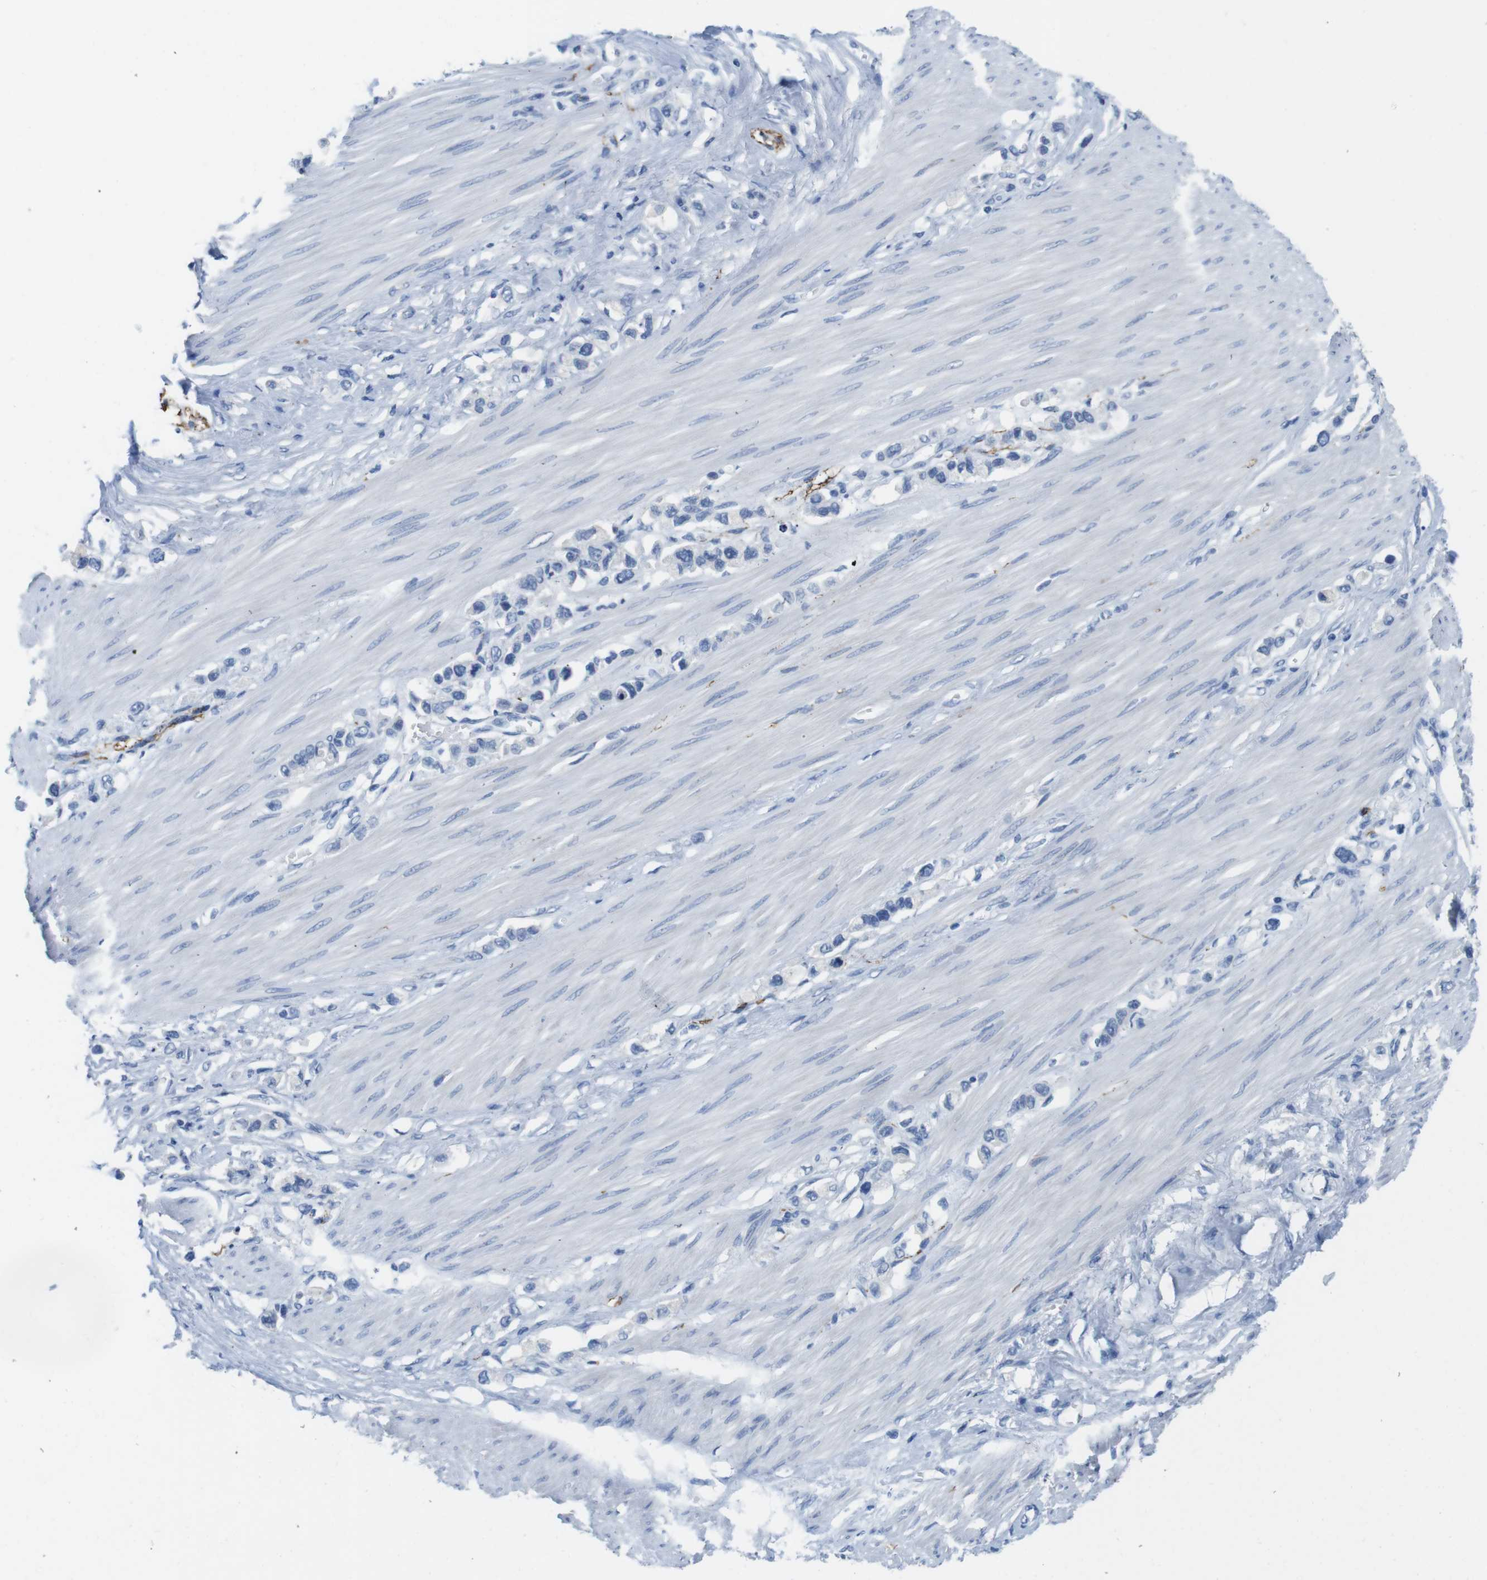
{"staining": {"intensity": "negative", "quantity": "none", "location": "none"}, "tissue": "stomach cancer", "cell_type": "Tumor cells", "image_type": "cancer", "snomed": [{"axis": "morphology", "description": "Adenocarcinoma, NOS"}, {"axis": "topography", "description": "Stomach"}], "caption": "Immunohistochemistry photomicrograph of human adenocarcinoma (stomach) stained for a protein (brown), which reveals no positivity in tumor cells. (Stains: DAB (3,3'-diaminobenzidine) immunohistochemistry with hematoxylin counter stain, Microscopy: brightfield microscopy at high magnification).", "gene": "MAP6", "patient": {"sex": "female", "age": 65}}